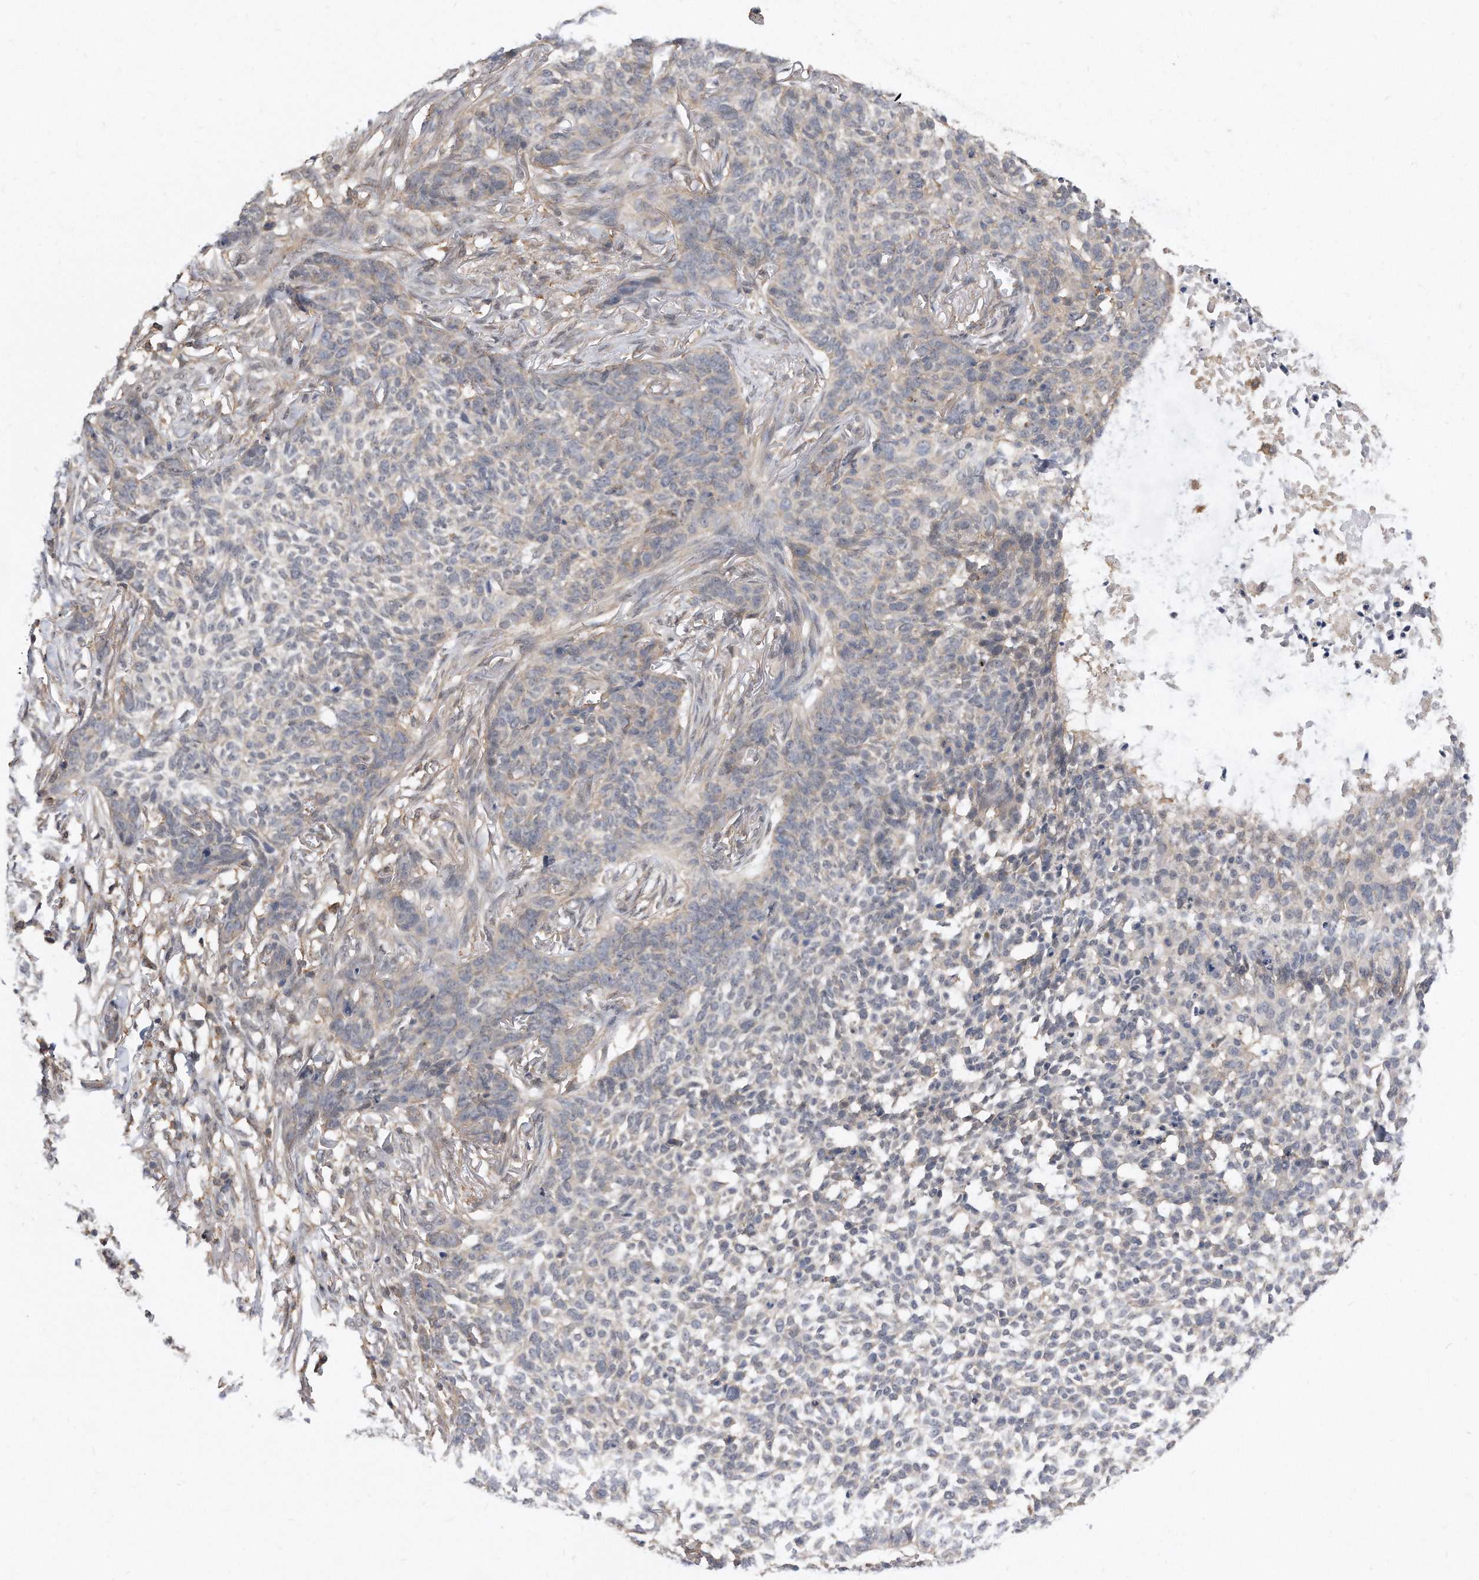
{"staining": {"intensity": "negative", "quantity": "none", "location": "none"}, "tissue": "skin cancer", "cell_type": "Tumor cells", "image_type": "cancer", "snomed": [{"axis": "morphology", "description": "Basal cell carcinoma"}, {"axis": "topography", "description": "Skin"}], "caption": "An immunohistochemistry (IHC) image of skin cancer (basal cell carcinoma) is shown. There is no staining in tumor cells of skin cancer (basal cell carcinoma).", "gene": "TCP1", "patient": {"sex": "male", "age": 85}}